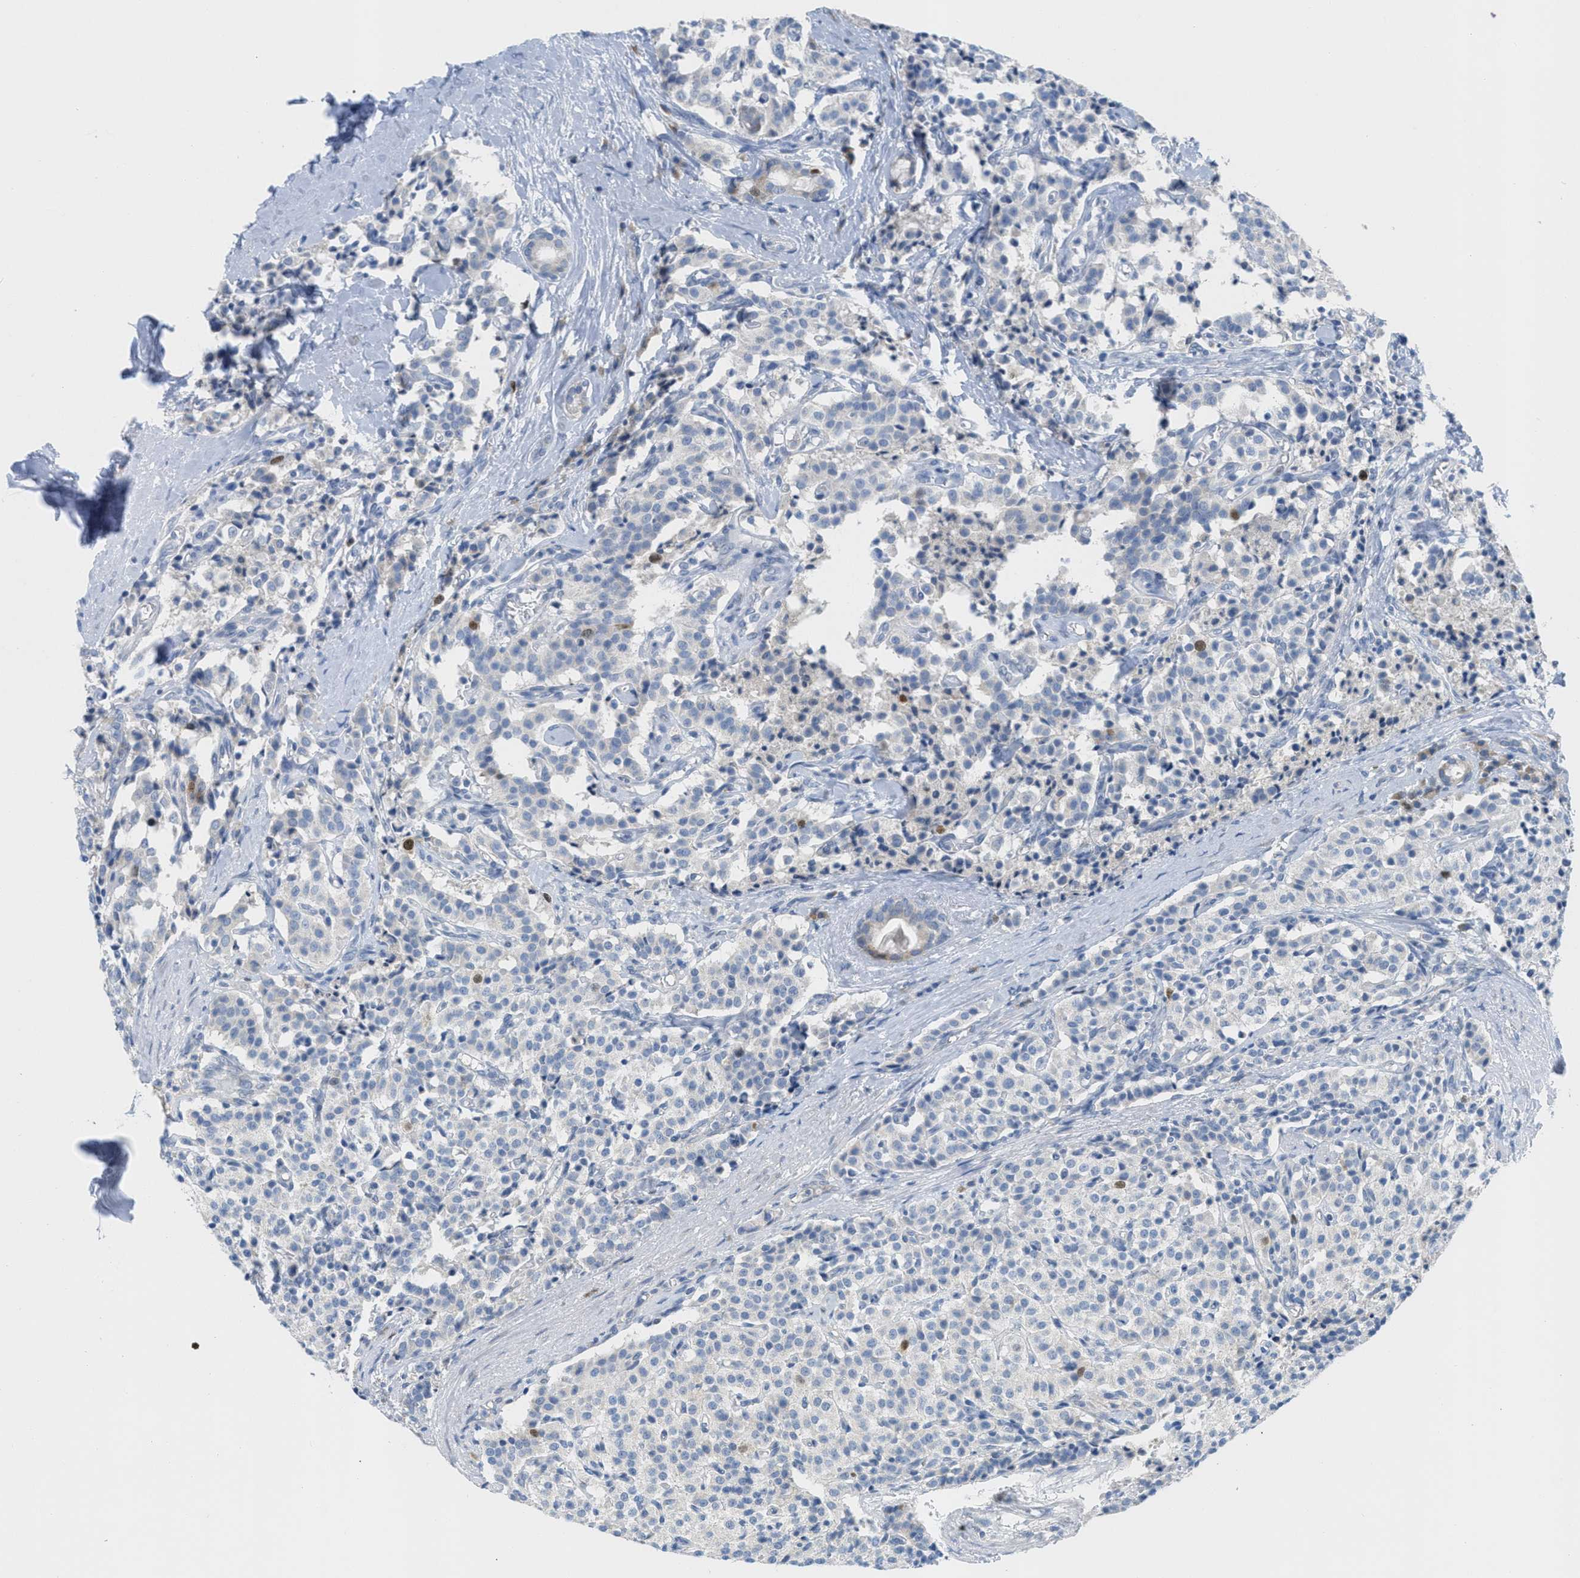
{"staining": {"intensity": "negative", "quantity": "none", "location": "none"}, "tissue": "carcinoid", "cell_type": "Tumor cells", "image_type": "cancer", "snomed": [{"axis": "morphology", "description": "Carcinoid, malignant, NOS"}, {"axis": "topography", "description": "Lung"}], "caption": "There is no significant positivity in tumor cells of malignant carcinoid.", "gene": "ORC6", "patient": {"sex": "male", "age": 30}}